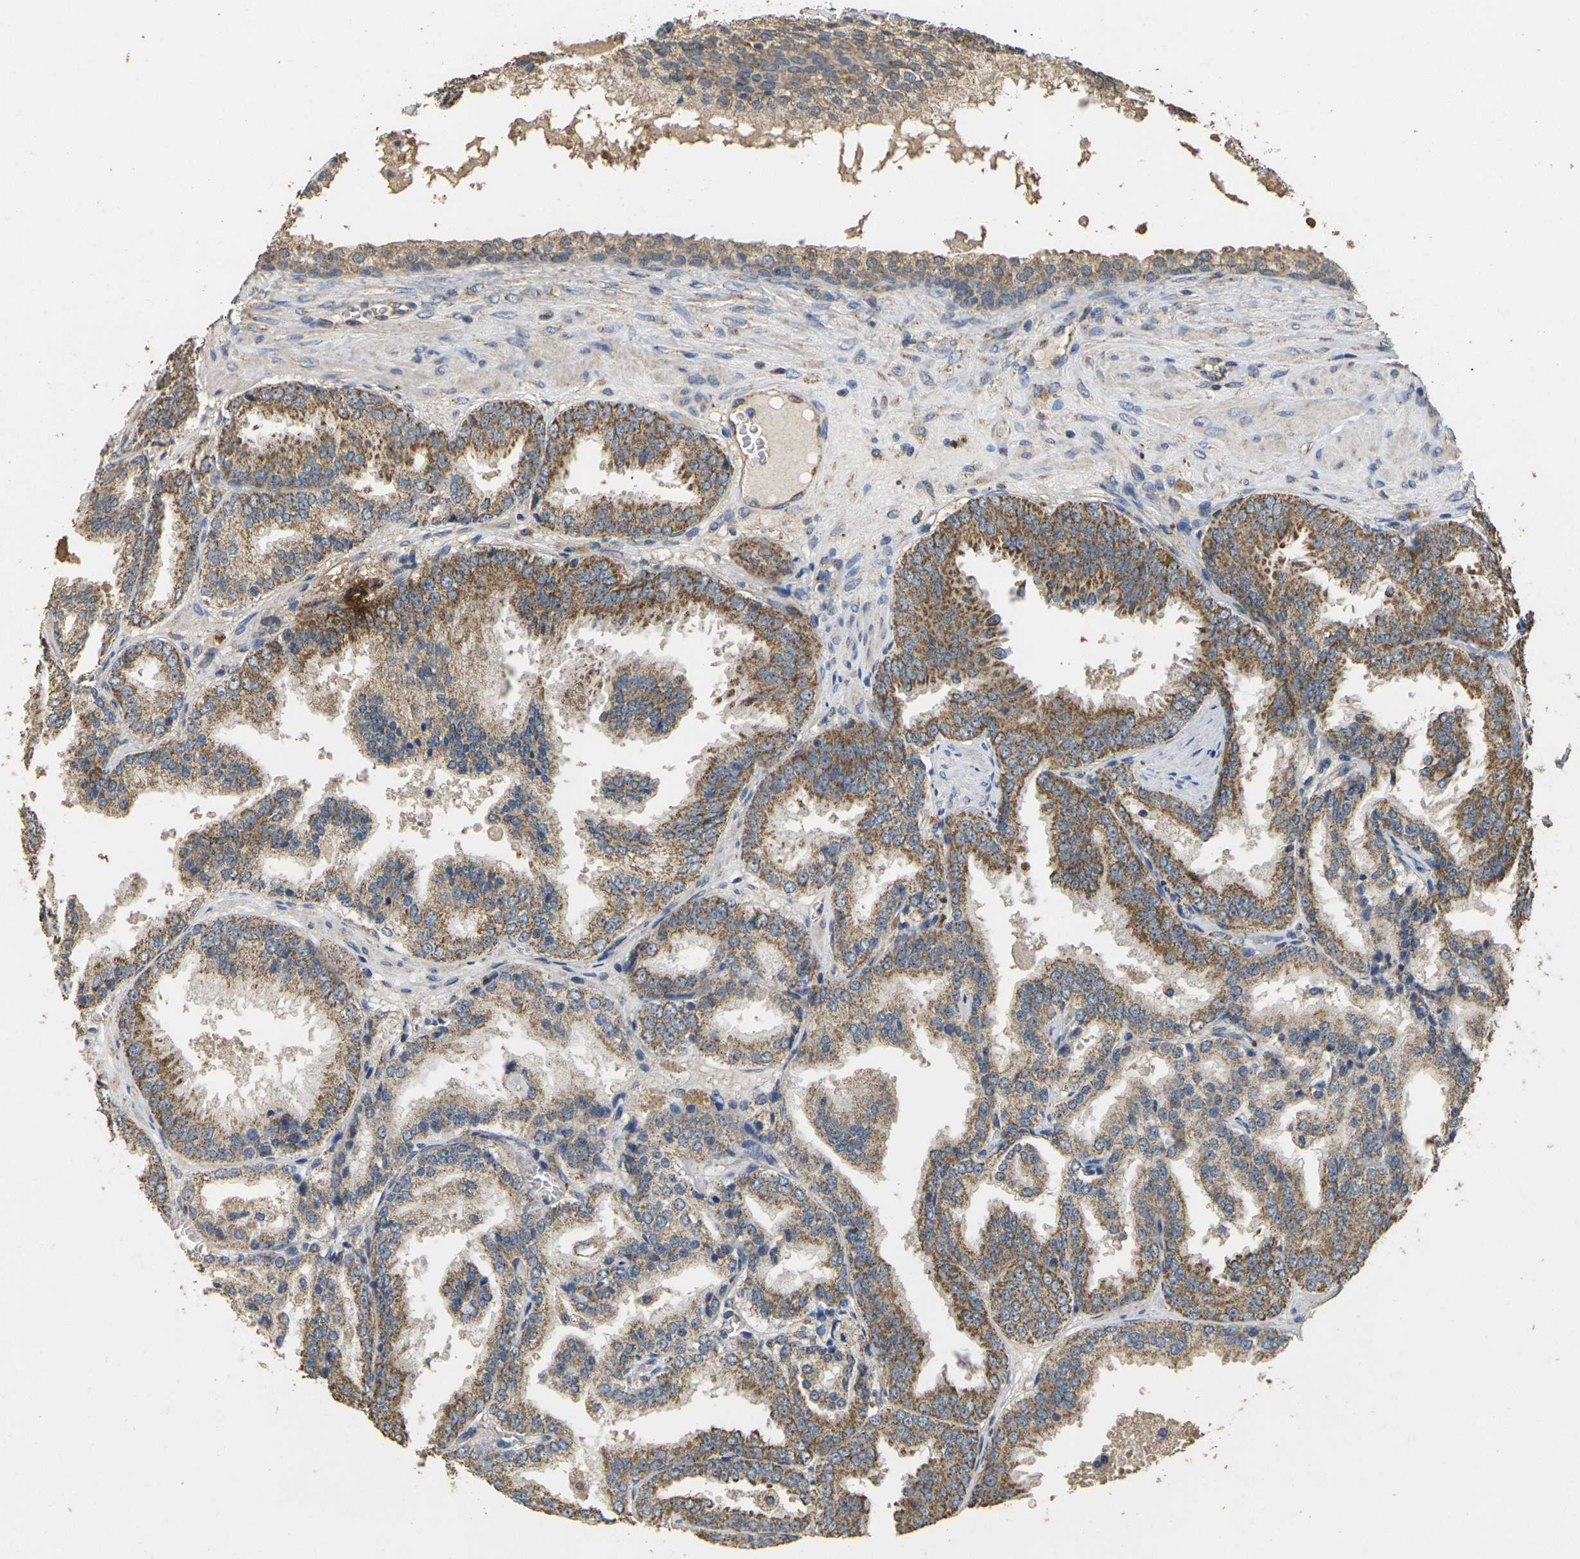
{"staining": {"intensity": "moderate", "quantity": ">75%", "location": "cytoplasmic/membranous"}, "tissue": "prostate cancer", "cell_type": "Tumor cells", "image_type": "cancer", "snomed": [{"axis": "morphology", "description": "Adenocarcinoma, High grade"}, {"axis": "topography", "description": "Prostate"}], "caption": "The micrograph reveals a brown stain indicating the presence of a protein in the cytoplasmic/membranous of tumor cells in prostate cancer (high-grade adenocarcinoma).", "gene": "MAPK11", "patient": {"sex": "male", "age": 61}}